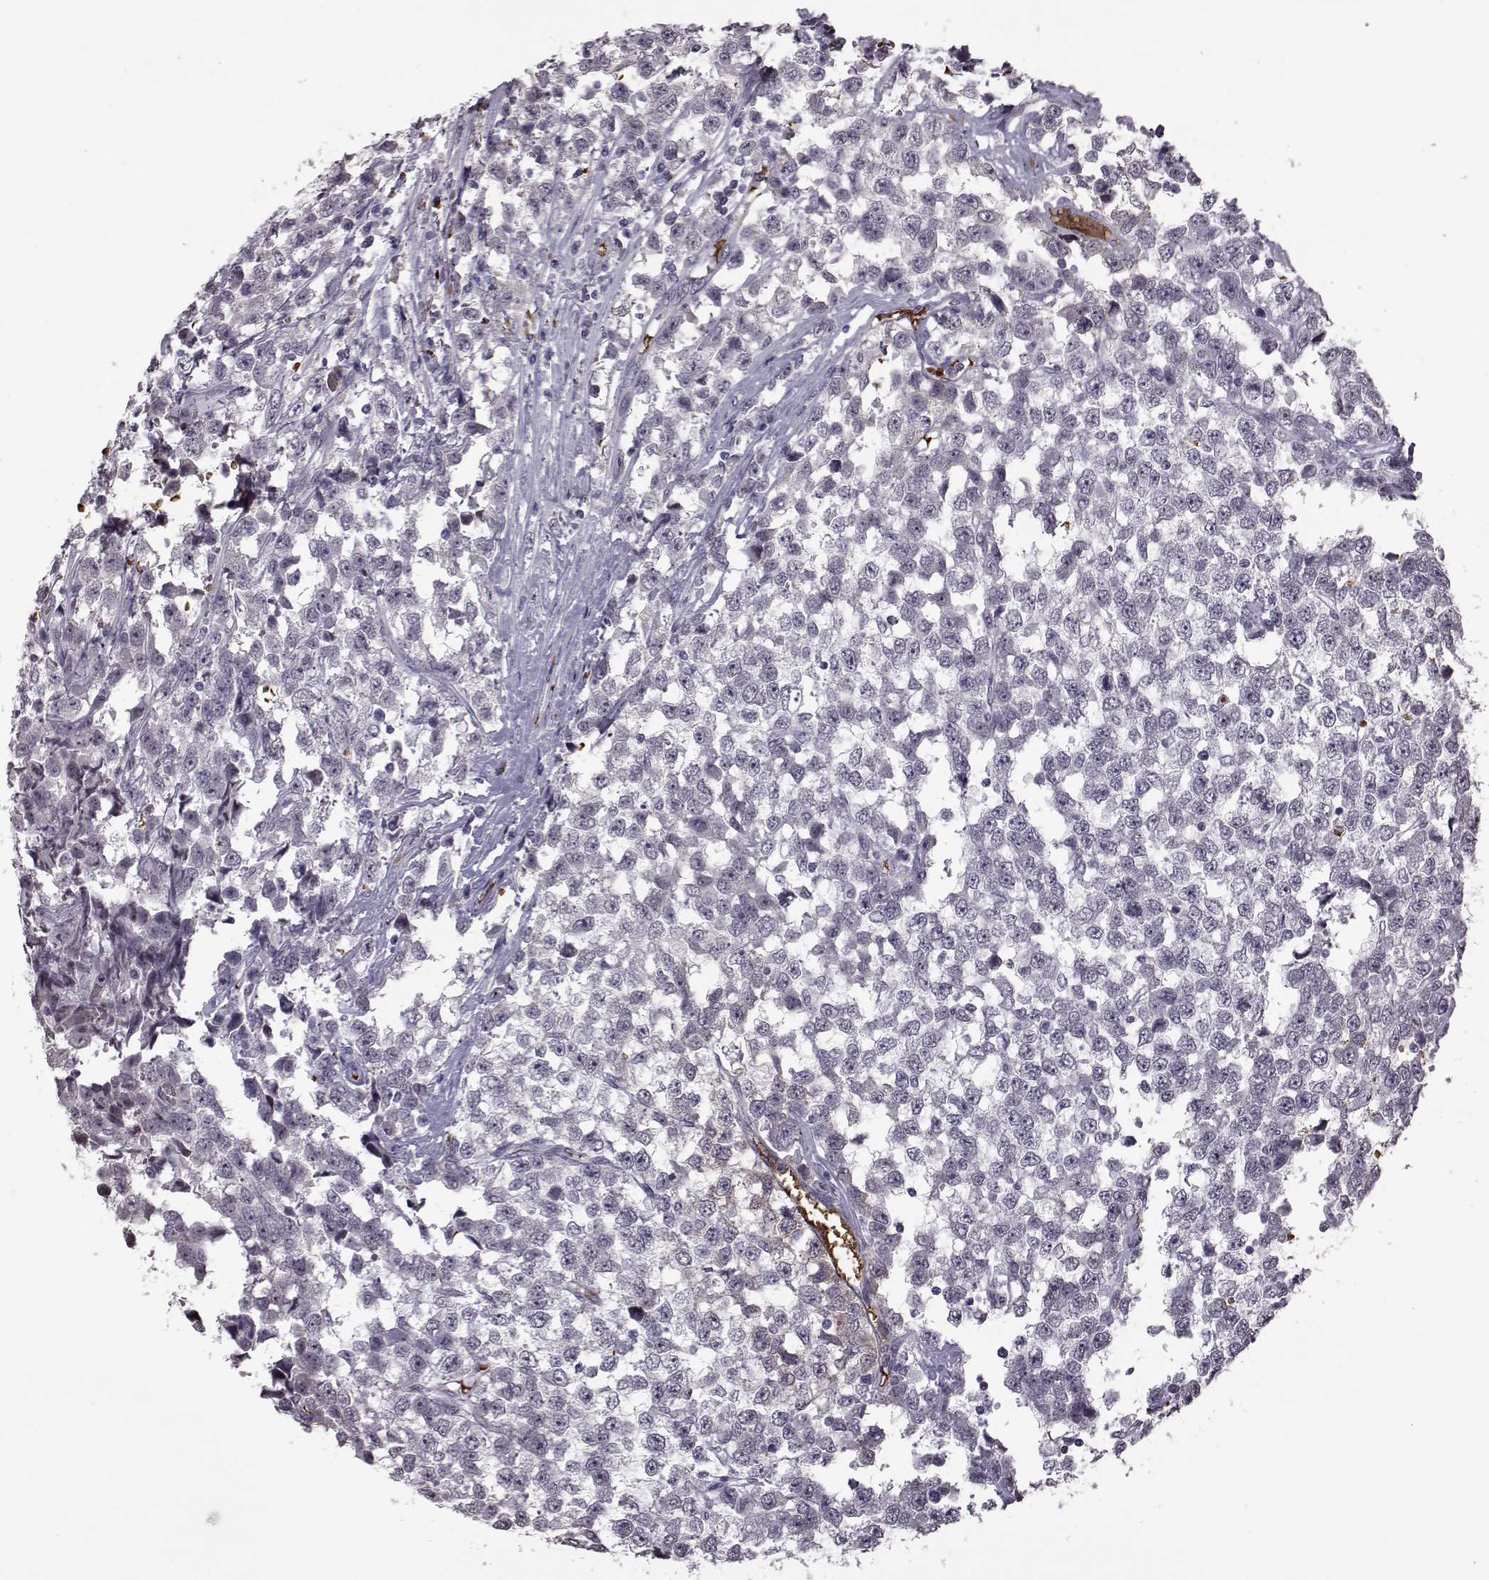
{"staining": {"intensity": "negative", "quantity": "none", "location": "none"}, "tissue": "testis cancer", "cell_type": "Tumor cells", "image_type": "cancer", "snomed": [{"axis": "morphology", "description": "Seminoma, NOS"}, {"axis": "topography", "description": "Testis"}], "caption": "Immunohistochemistry of seminoma (testis) reveals no positivity in tumor cells. (DAB IHC visualized using brightfield microscopy, high magnification).", "gene": "PROP1", "patient": {"sex": "male", "age": 34}}